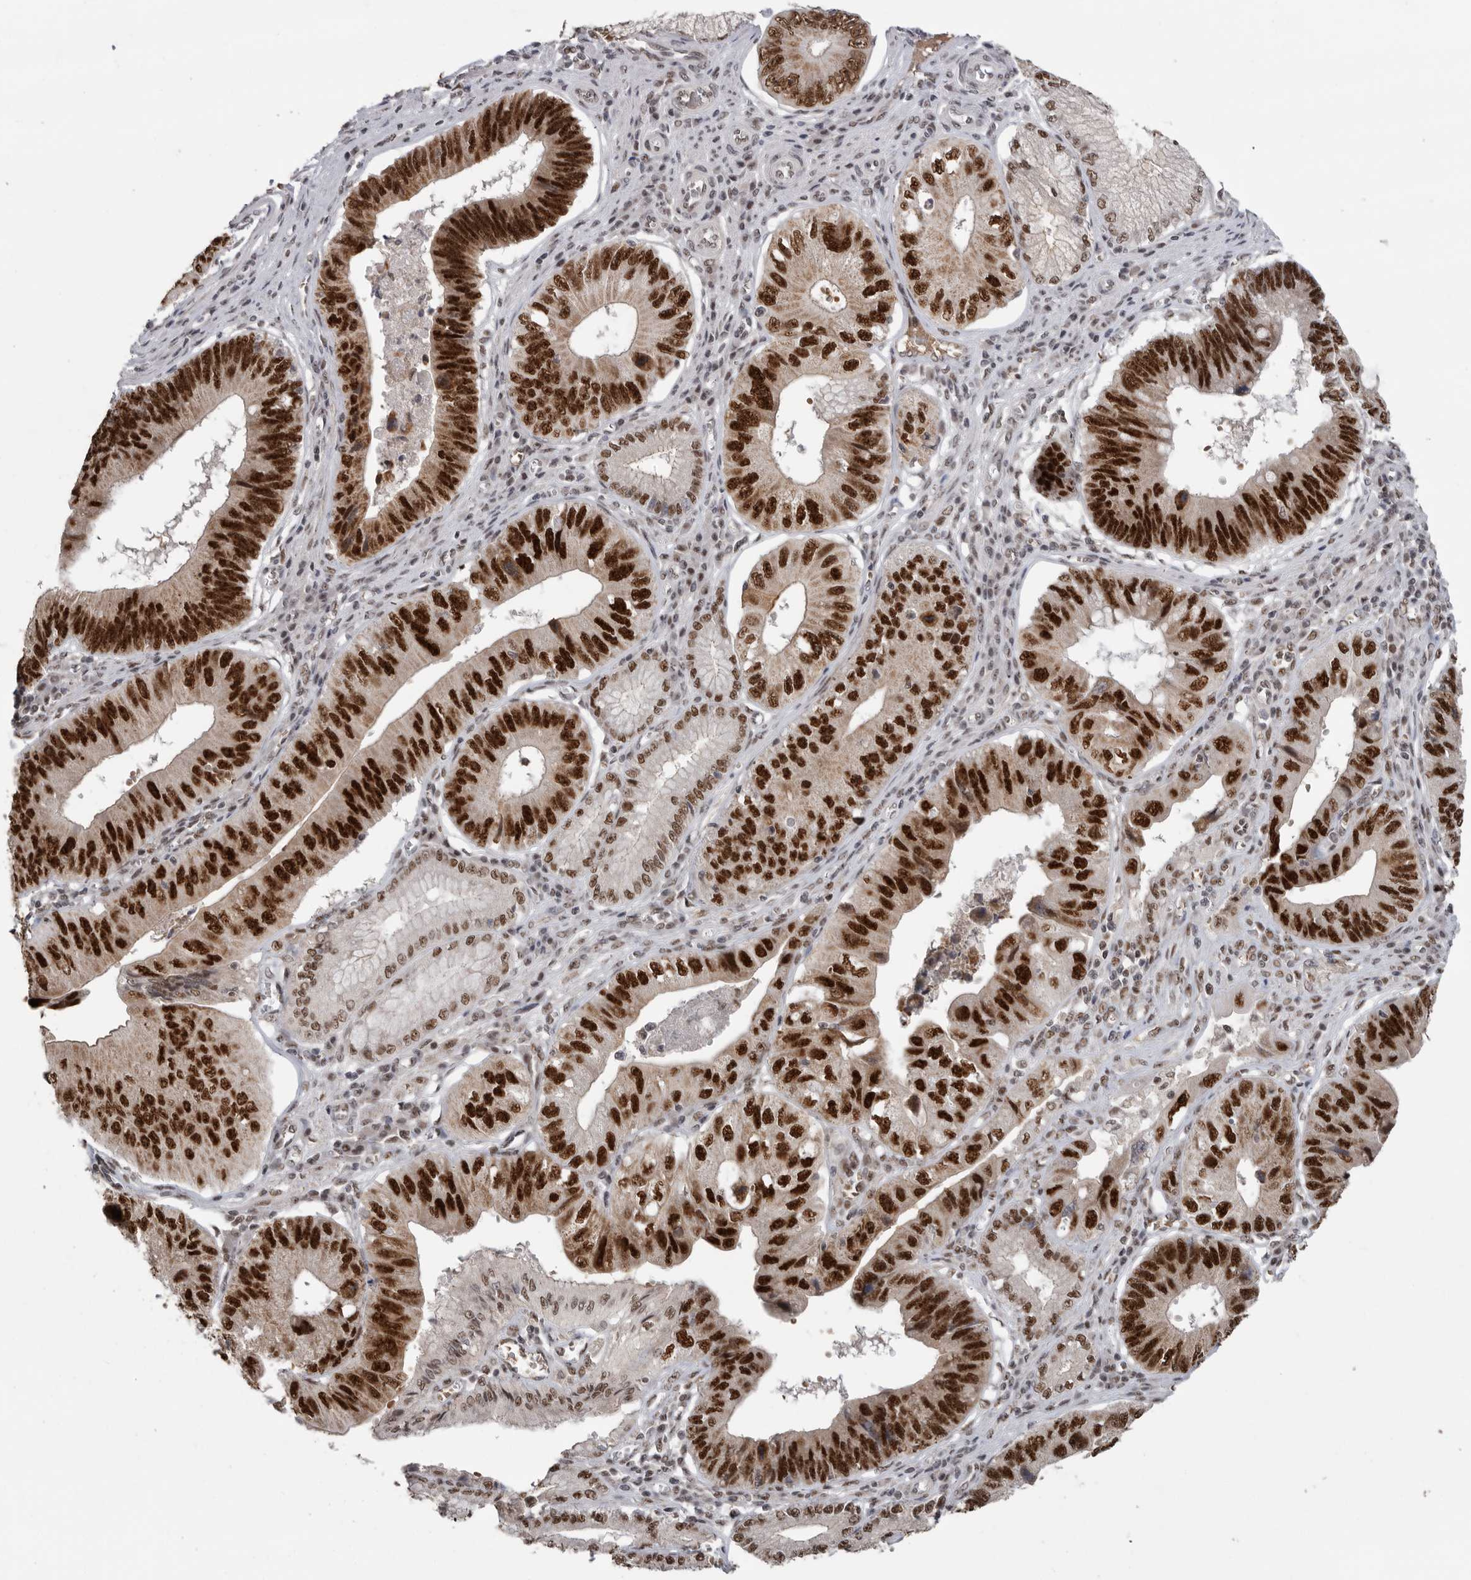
{"staining": {"intensity": "strong", "quantity": ">75%", "location": "nuclear"}, "tissue": "stomach cancer", "cell_type": "Tumor cells", "image_type": "cancer", "snomed": [{"axis": "morphology", "description": "Adenocarcinoma, NOS"}, {"axis": "topography", "description": "Stomach"}], "caption": "Stomach cancer (adenocarcinoma) stained with IHC displays strong nuclear positivity in approximately >75% of tumor cells.", "gene": "PPP1R10", "patient": {"sex": "male", "age": 59}}